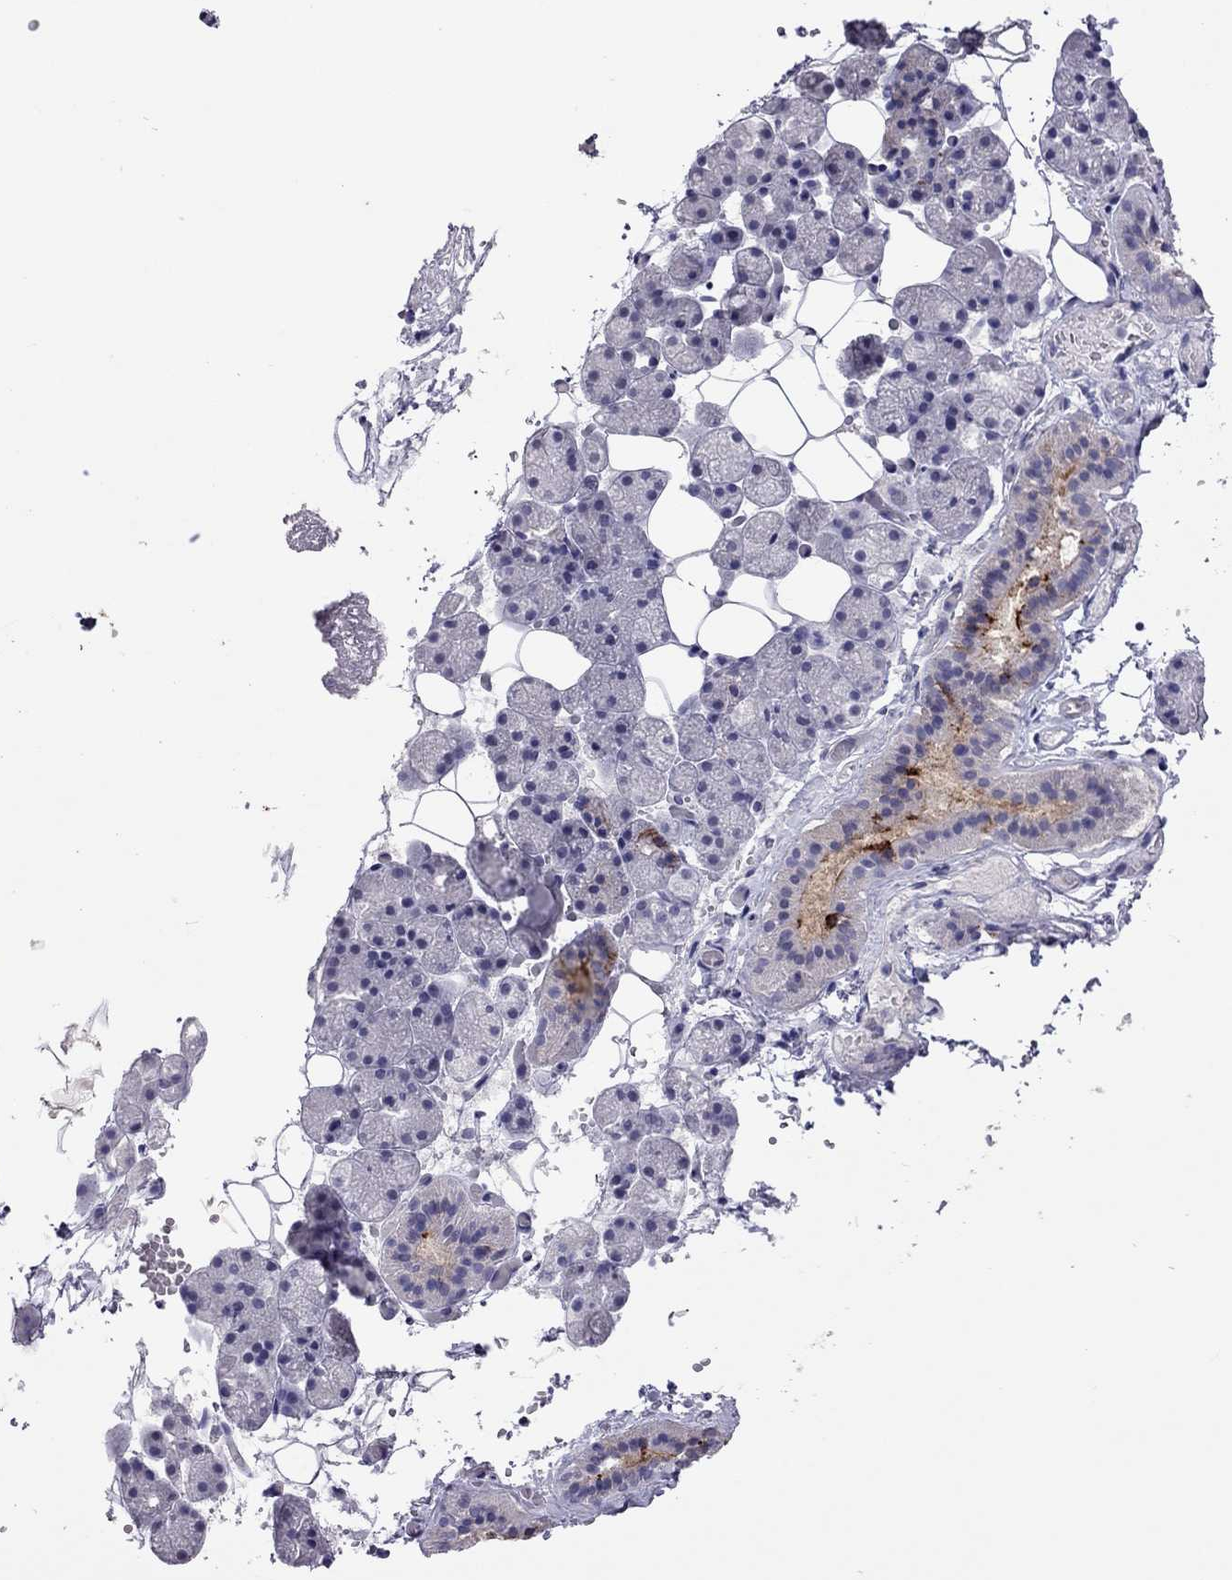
{"staining": {"intensity": "strong", "quantity": "<25%", "location": "cytoplasmic/membranous"}, "tissue": "salivary gland", "cell_type": "Glandular cells", "image_type": "normal", "snomed": [{"axis": "morphology", "description": "Normal tissue, NOS"}, {"axis": "topography", "description": "Salivary gland"}], "caption": "Salivary gland stained with a brown dye shows strong cytoplasmic/membranous positive staining in about <25% of glandular cells.", "gene": "MUC16", "patient": {"sex": "male", "age": 38}}